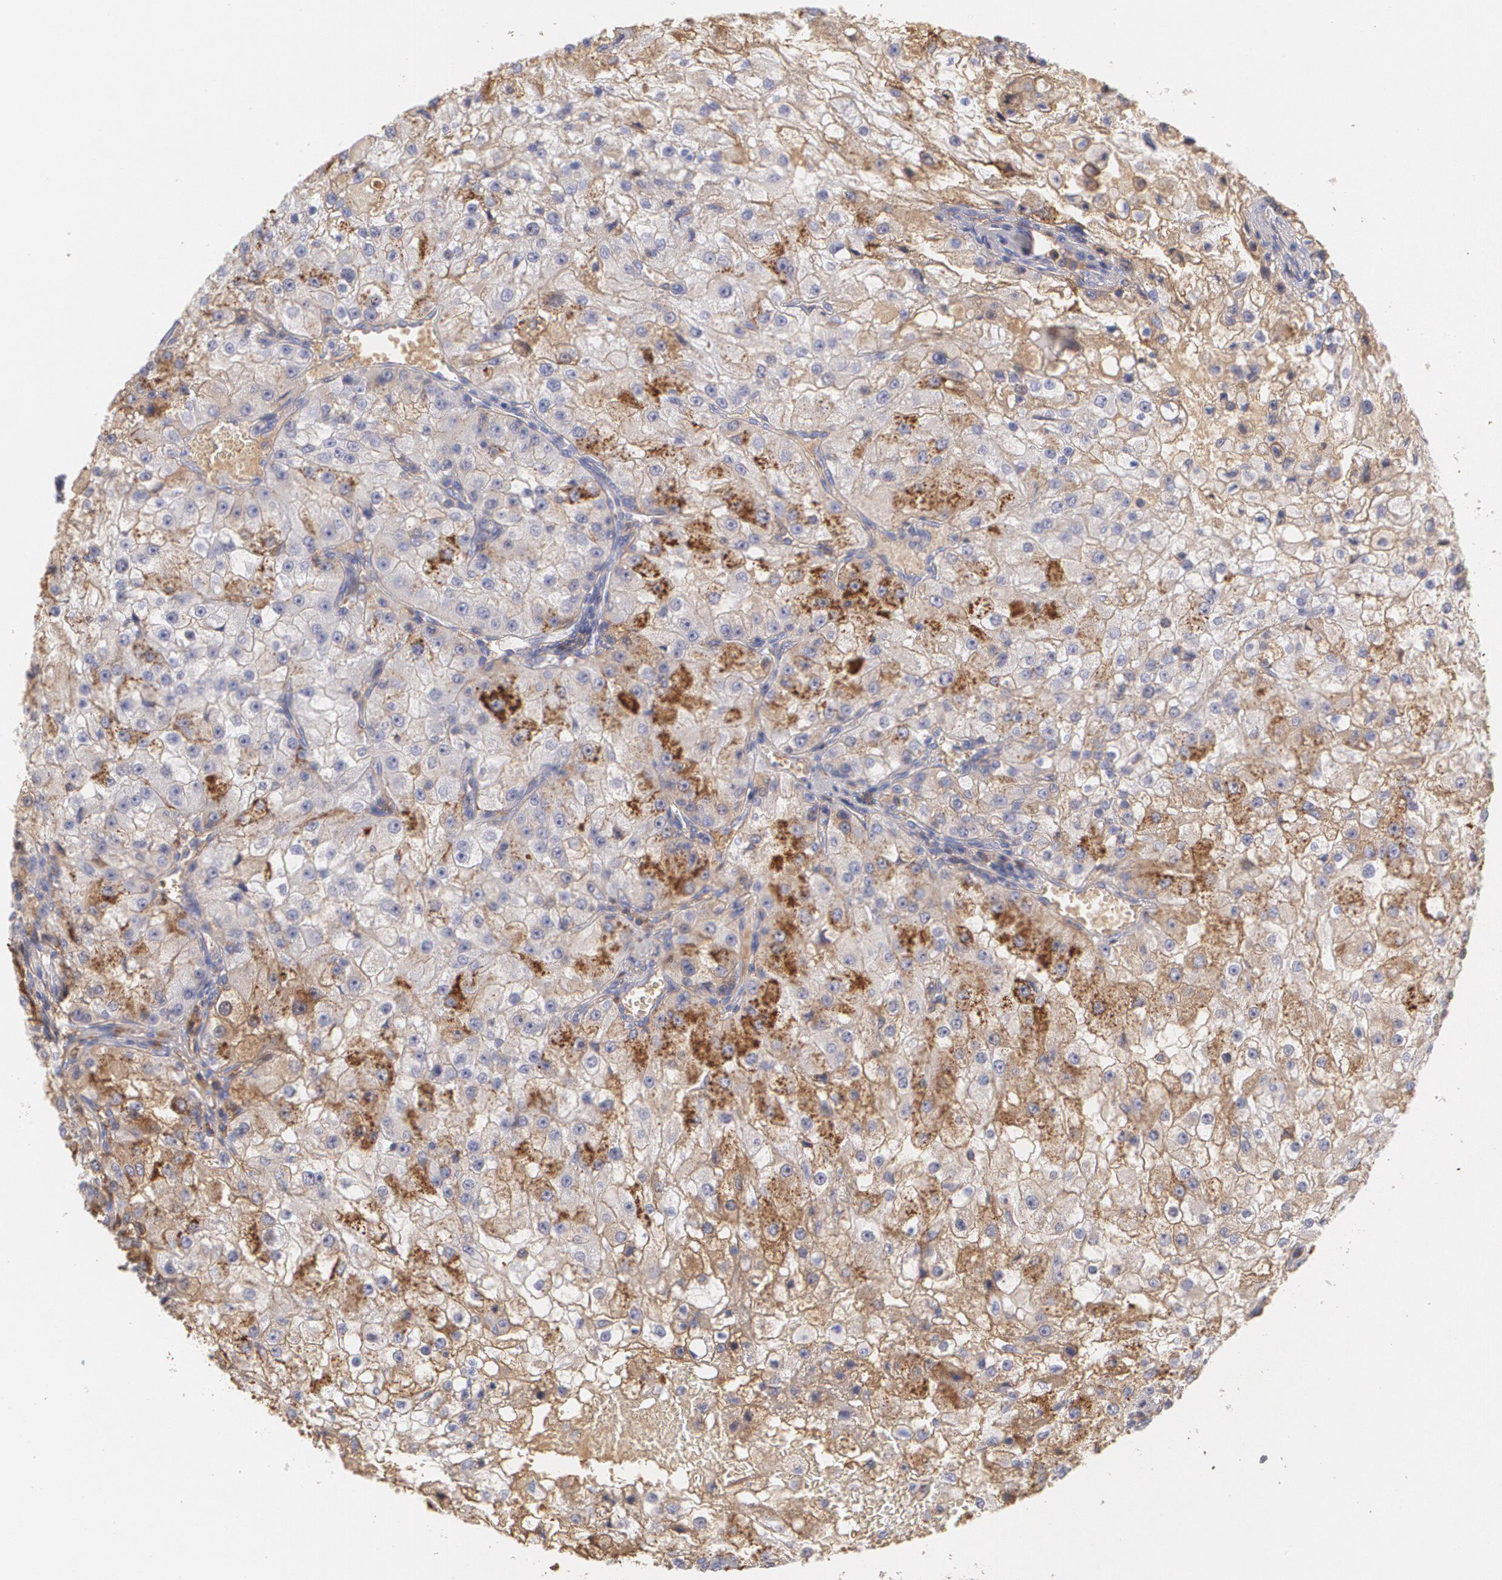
{"staining": {"intensity": "moderate", "quantity": "25%-75%", "location": "cytoplasmic/membranous"}, "tissue": "renal cancer", "cell_type": "Tumor cells", "image_type": "cancer", "snomed": [{"axis": "morphology", "description": "Adenocarcinoma, NOS"}, {"axis": "topography", "description": "Kidney"}], "caption": "The image reveals staining of renal cancer, revealing moderate cytoplasmic/membranous protein staining (brown color) within tumor cells. (IHC, brightfield microscopy, high magnification).", "gene": "SERPINA1", "patient": {"sex": "female", "age": 74}}